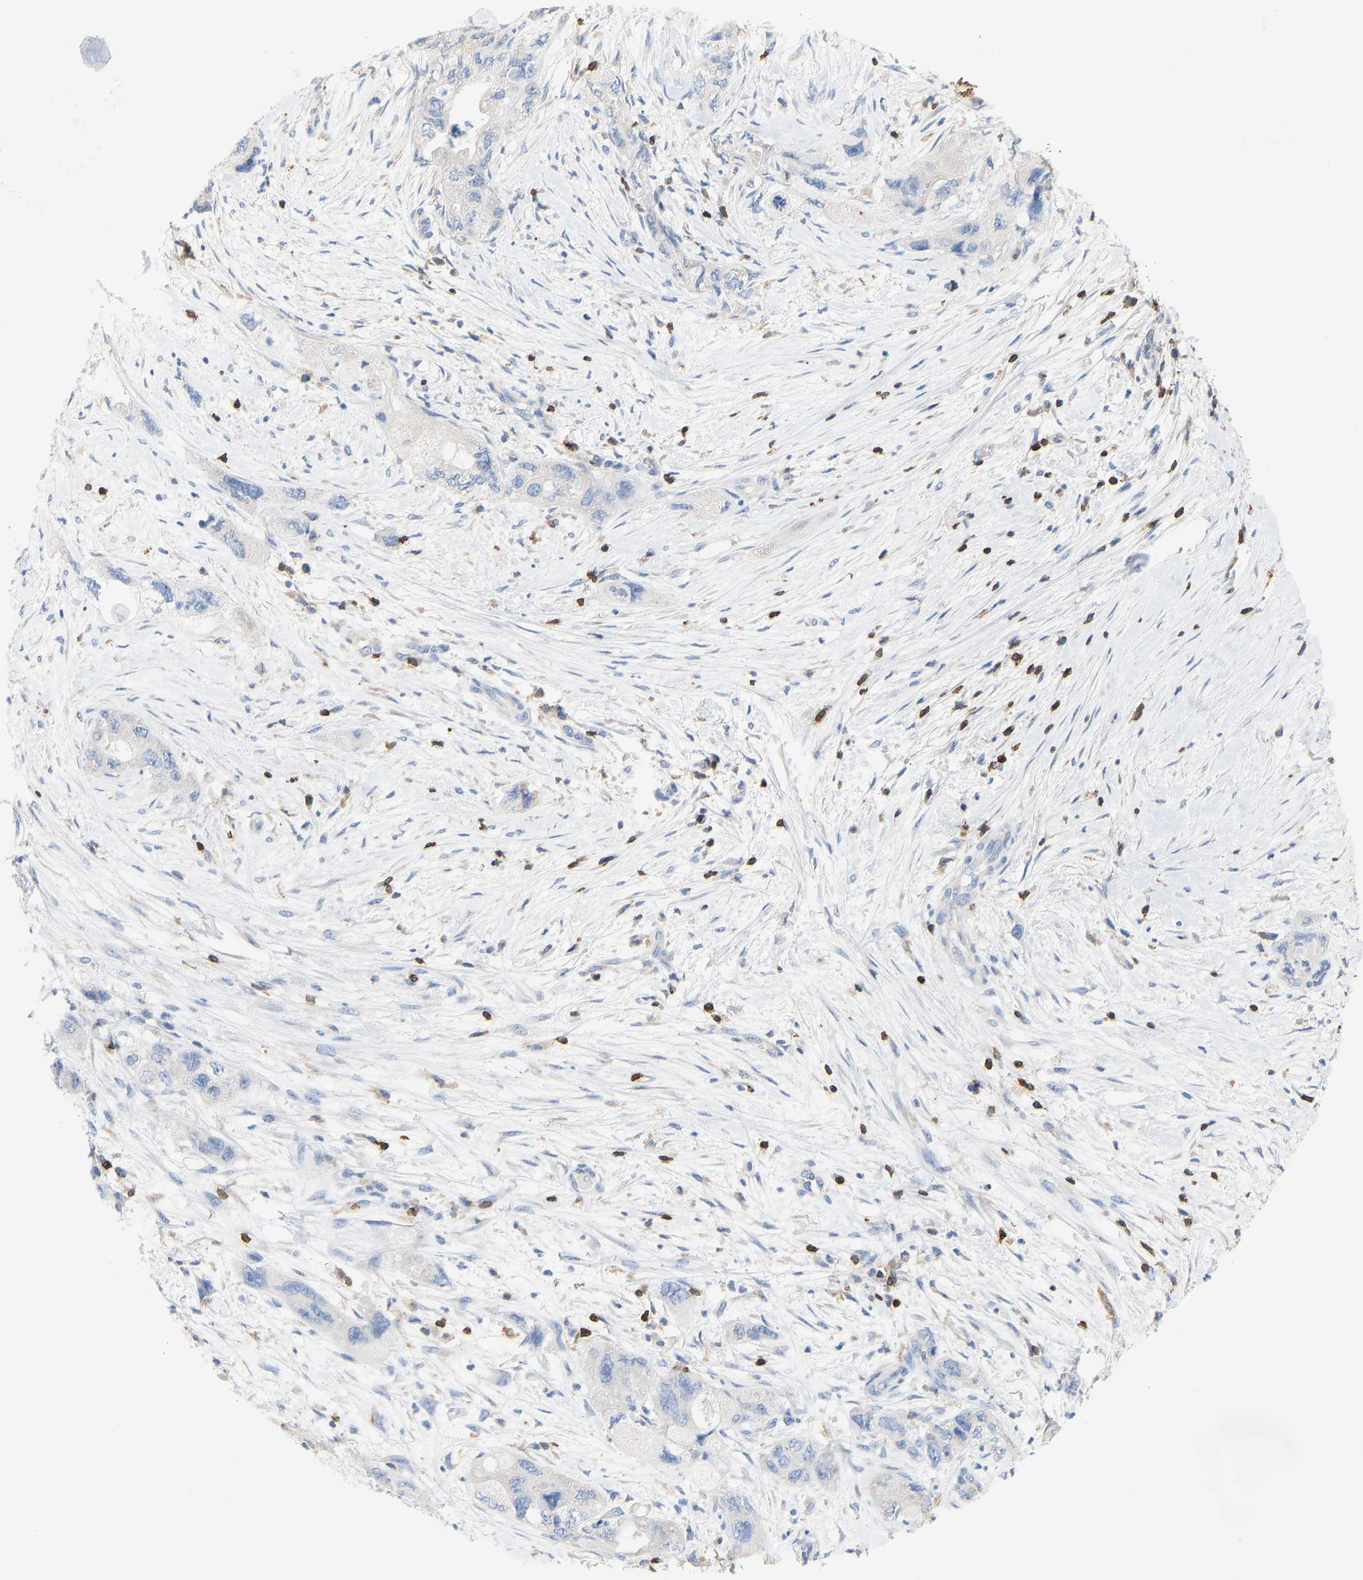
{"staining": {"intensity": "negative", "quantity": "none", "location": "none"}, "tissue": "pancreatic cancer", "cell_type": "Tumor cells", "image_type": "cancer", "snomed": [{"axis": "morphology", "description": "Adenocarcinoma, NOS"}, {"axis": "topography", "description": "Pancreas"}], "caption": "Tumor cells are negative for protein expression in human pancreatic adenocarcinoma. (DAB (3,3'-diaminobenzidine) immunohistochemistry visualized using brightfield microscopy, high magnification).", "gene": "EVL", "patient": {"sex": "female", "age": 73}}